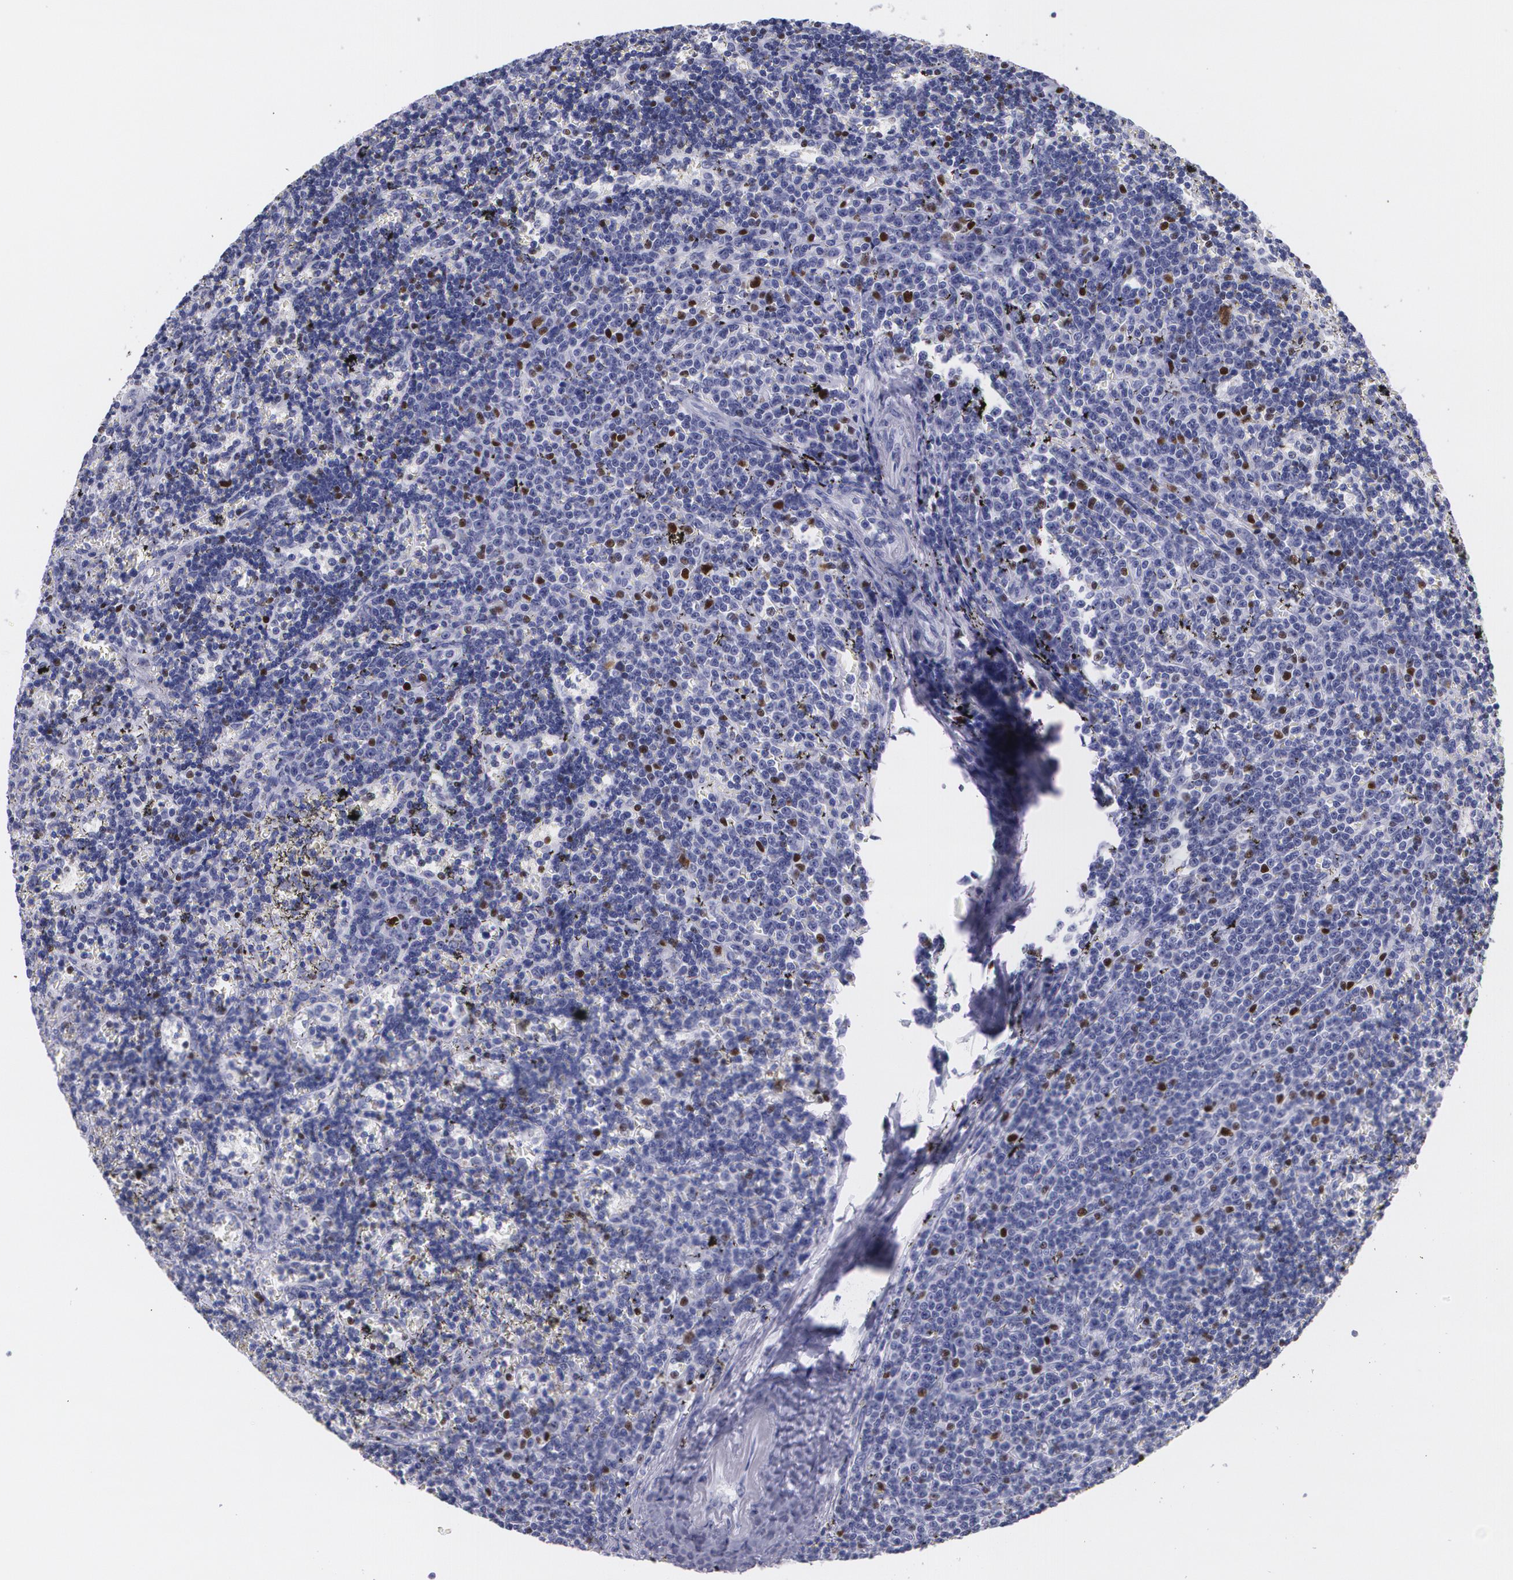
{"staining": {"intensity": "moderate", "quantity": "<25%", "location": "nuclear"}, "tissue": "lymphoma", "cell_type": "Tumor cells", "image_type": "cancer", "snomed": [{"axis": "morphology", "description": "Malignant lymphoma, non-Hodgkin's type, Low grade"}, {"axis": "topography", "description": "Spleen"}], "caption": "This histopathology image demonstrates IHC staining of human lymphoma, with low moderate nuclear staining in approximately <25% of tumor cells.", "gene": "TP53", "patient": {"sex": "male", "age": 60}}